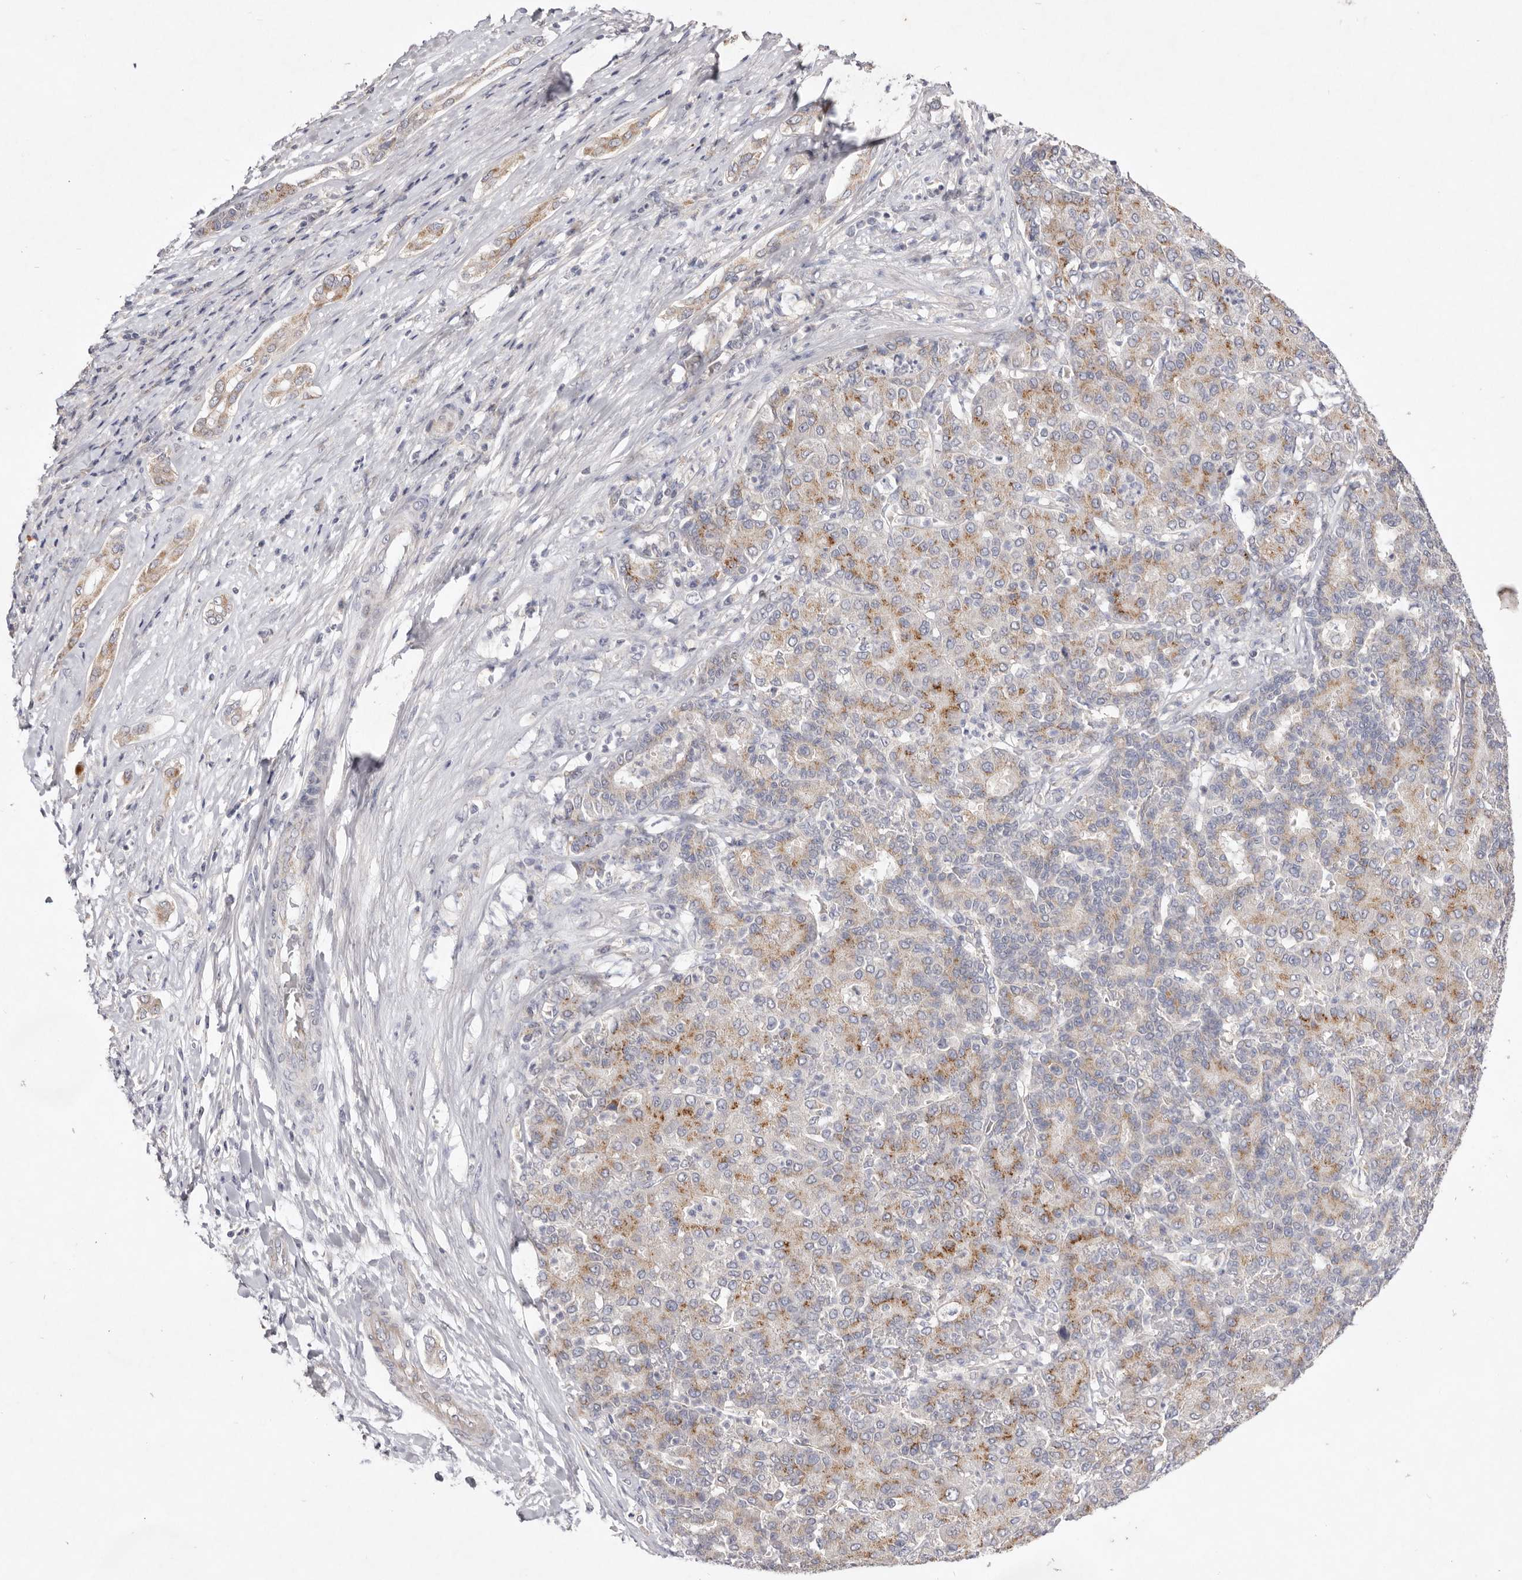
{"staining": {"intensity": "moderate", "quantity": ">75%", "location": "cytoplasmic/membranous"}, "tissue": "liver cancer", "cell_type": "Tumor cells", "image_type": "cancer", "snomed": [{"axis": "morphology", "description": "Carcinoma, Hepatocellular, NOS"}, {"axis": "topography", "description": "Liver"}], "caption": "Protein staining of hepatocellular carcinoma (liver) tissue reveals moderate cytoplasmic/membranous expression in approximately >75% of tumor cells. The protein is stained brown, and the nuclei are stained in blue (DAB (3,3'-diaminobenzidine) IHC with brightfield microscopy, high magnification).", "gene": "USP24", "patient": {"sex": "male", "age": 65}}